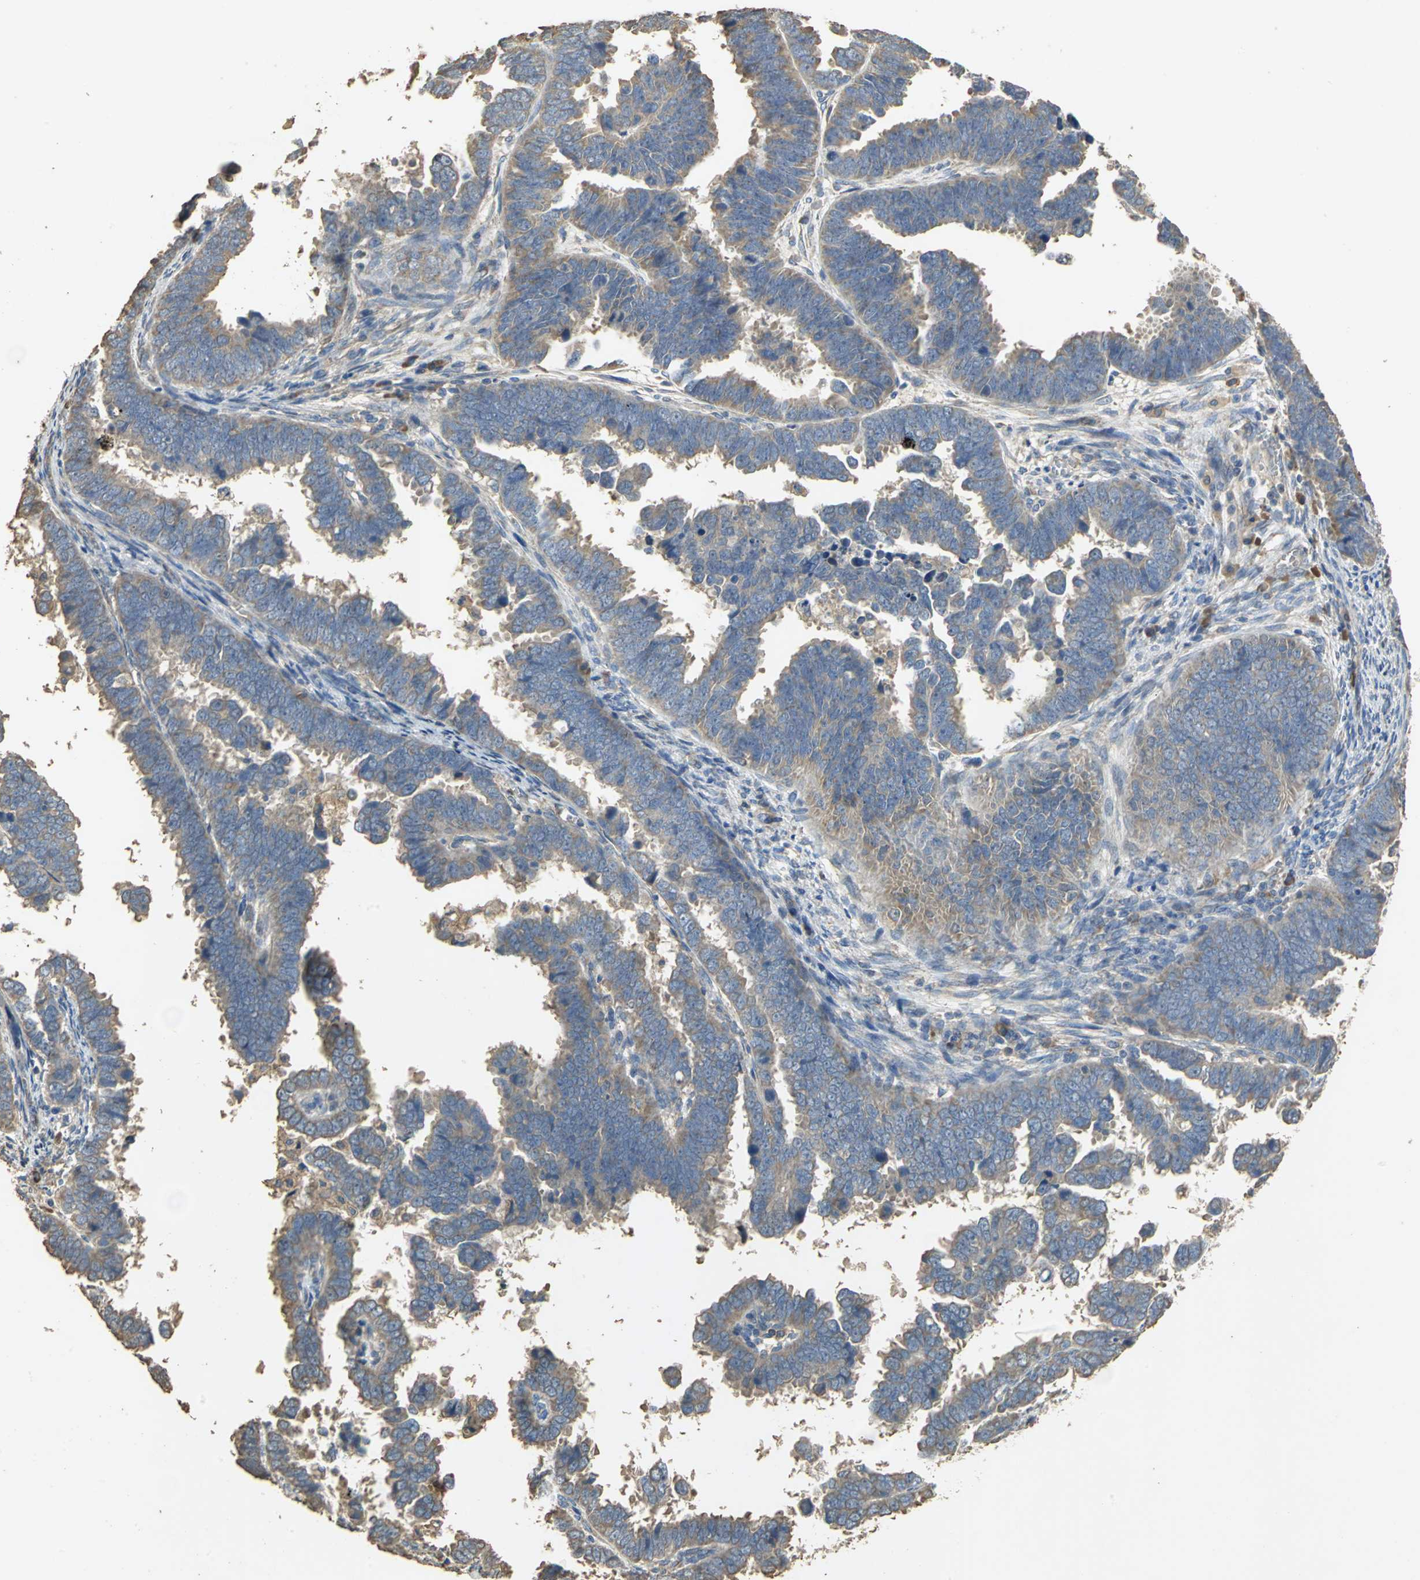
{"staining": {"intensity": "moderate", "quantity": ">75%", "location": "cytoplasmic/membranous"}, "tissue": "endometrial cancer", "cell_type": "Tumor cells", "image_type": "cancer", "snomed": [{"axis": "morphology", "description": "Adenocarcinoma, NOS"}, {"axis": "topography", "description": "Endometrium"}], "caption": "Immunohistochemical staining of endometrial cancer (adenocarcinoma) reveals medium levels of moderate cytoplasmic/membranous staining in approximately >75% of tumor cells. (DAB (3,3'-diaminobenzidine) = brown stain, brightfield microscopy at high magnification).", "gene": "ACSL4", "patient": {"sex": "female", "age": 75}}